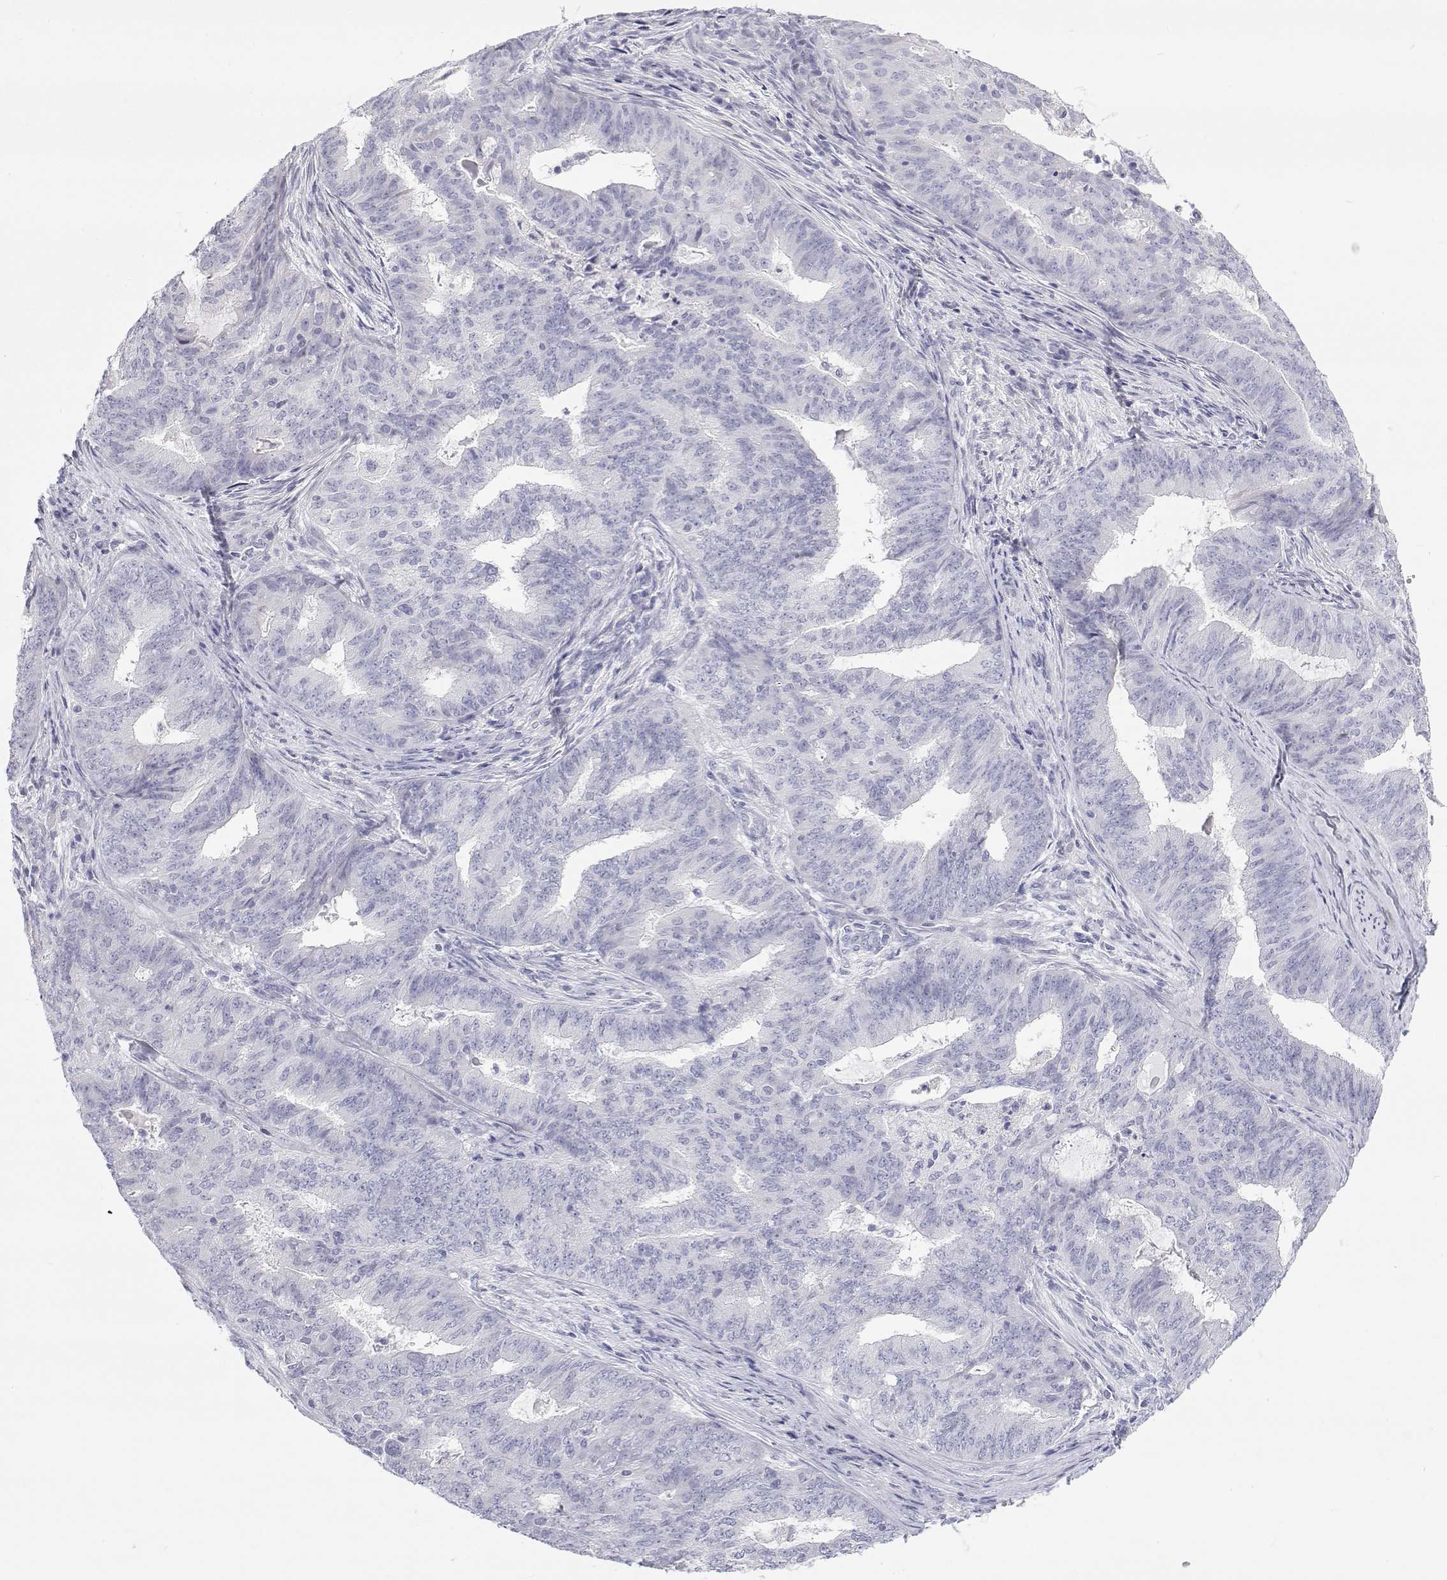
{"staining": {"intensity": "negative", "quantity": "none", "location": "none"}, "tissue": "endometrial cancer", "cell_type": "Tumor cells", "image_type": "cancer", "snomed": [{"axis": "morphology", "description": "Adenocarcinoma, NOS"}, {"axis": "topography", "description": "Endometrium"}], "caption": "This is an immunohistochemistry micrograph of human endometrial adenocarcinoma. There is no expression in tumor cells.", "gene": "TTN", "patient": {"sex": "female", "age": 62}}